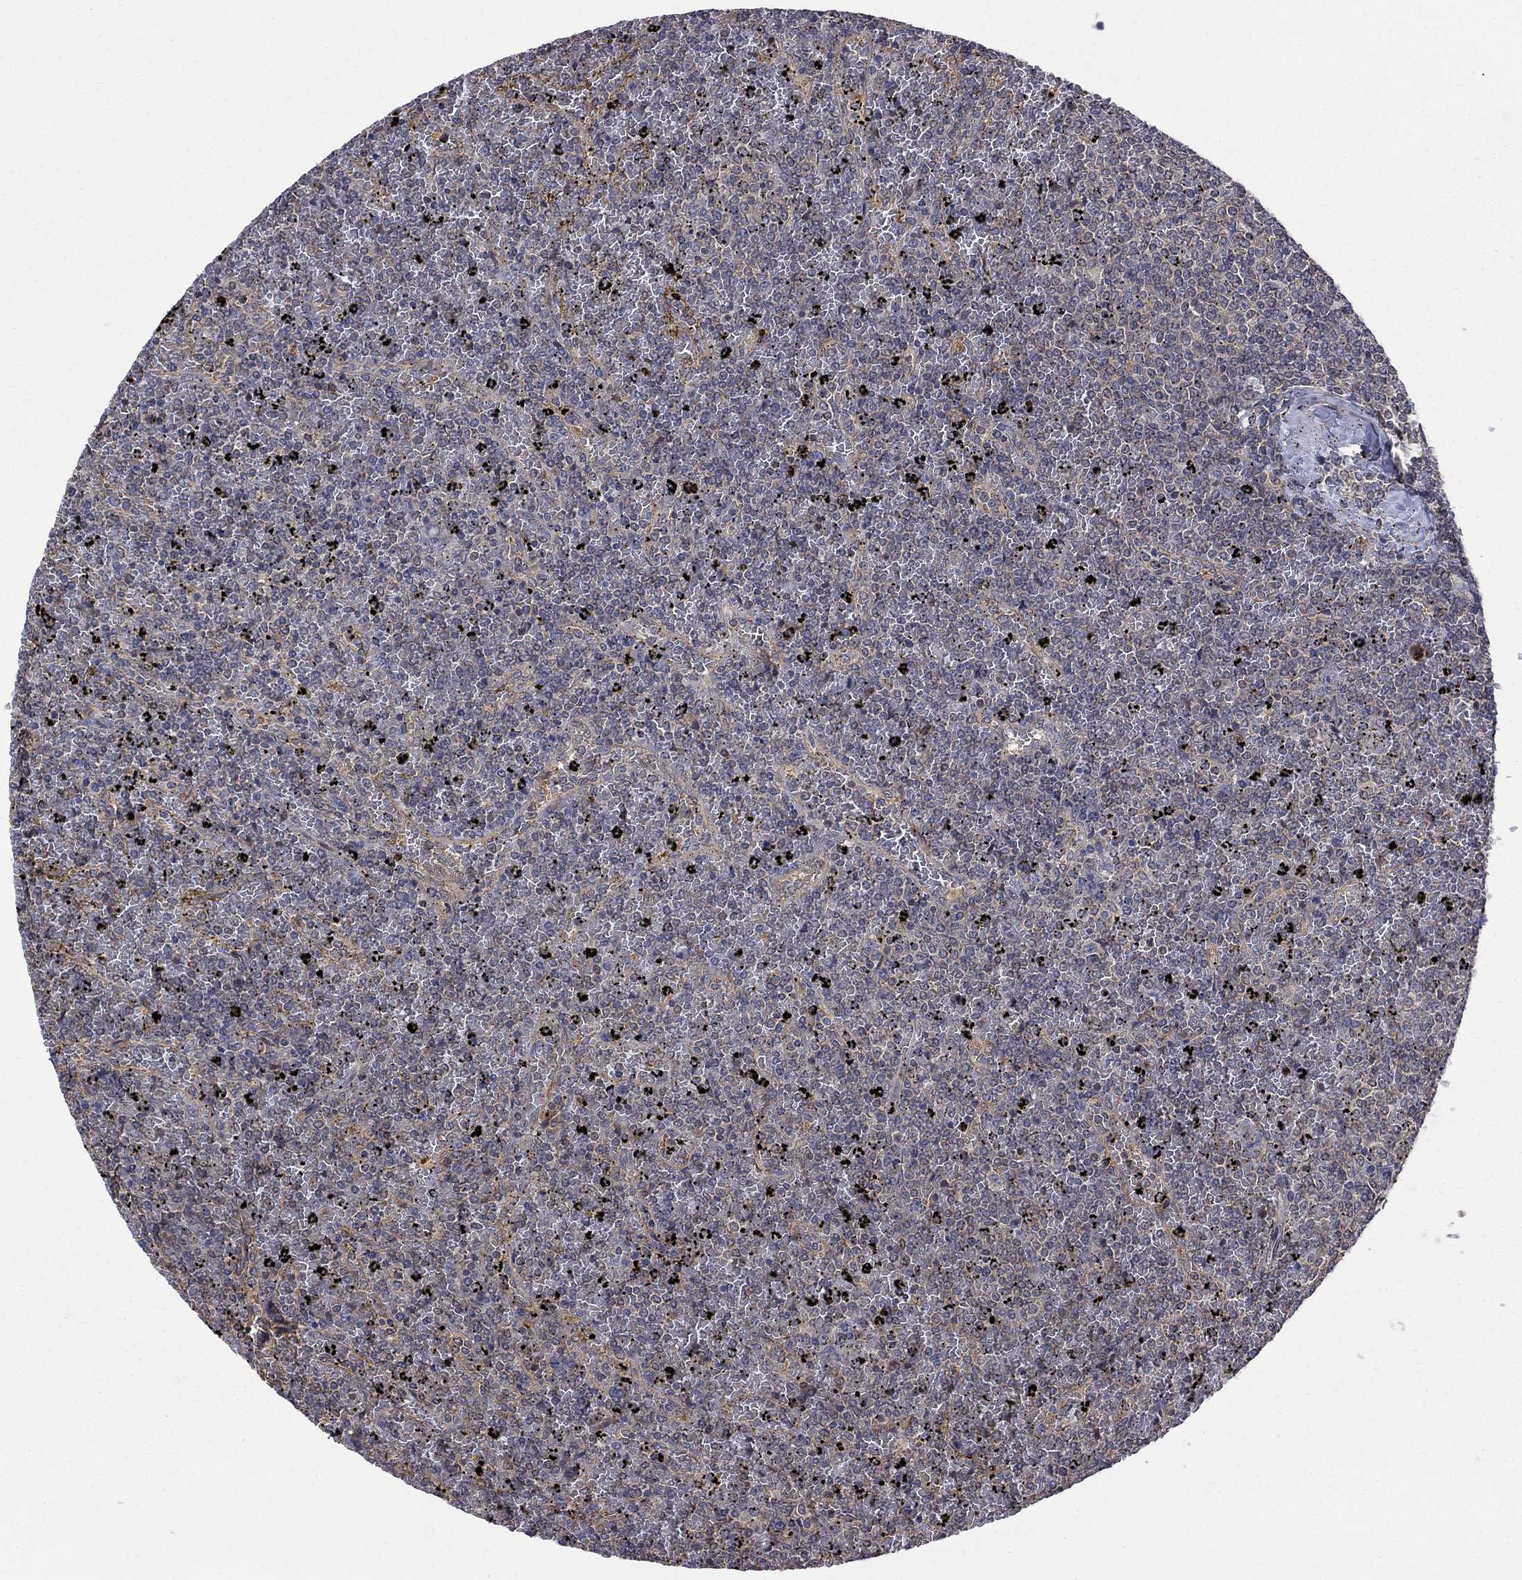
{"staining": {"intensity": "negative", "quantity": "none", "location": "none"}, "tissue": "lymphoma", "cell_type": "Tumor cells", "image_type": "cancer", "snomed": [{"axis": "morphology", "description": "Malignant lymphoma, non-Hodgkin's type, Low grade"}, {"axis": "topography", "description": "Spleen"}], "caption": "This is an immunohistochemistry (IHC) micrograph of malignant lymphoma, non-Hodgkin's type (low-grade). There is no expression in tumor cells.", "gene": "PDZD2", "patient": {"sex": "female", "age": 77}}